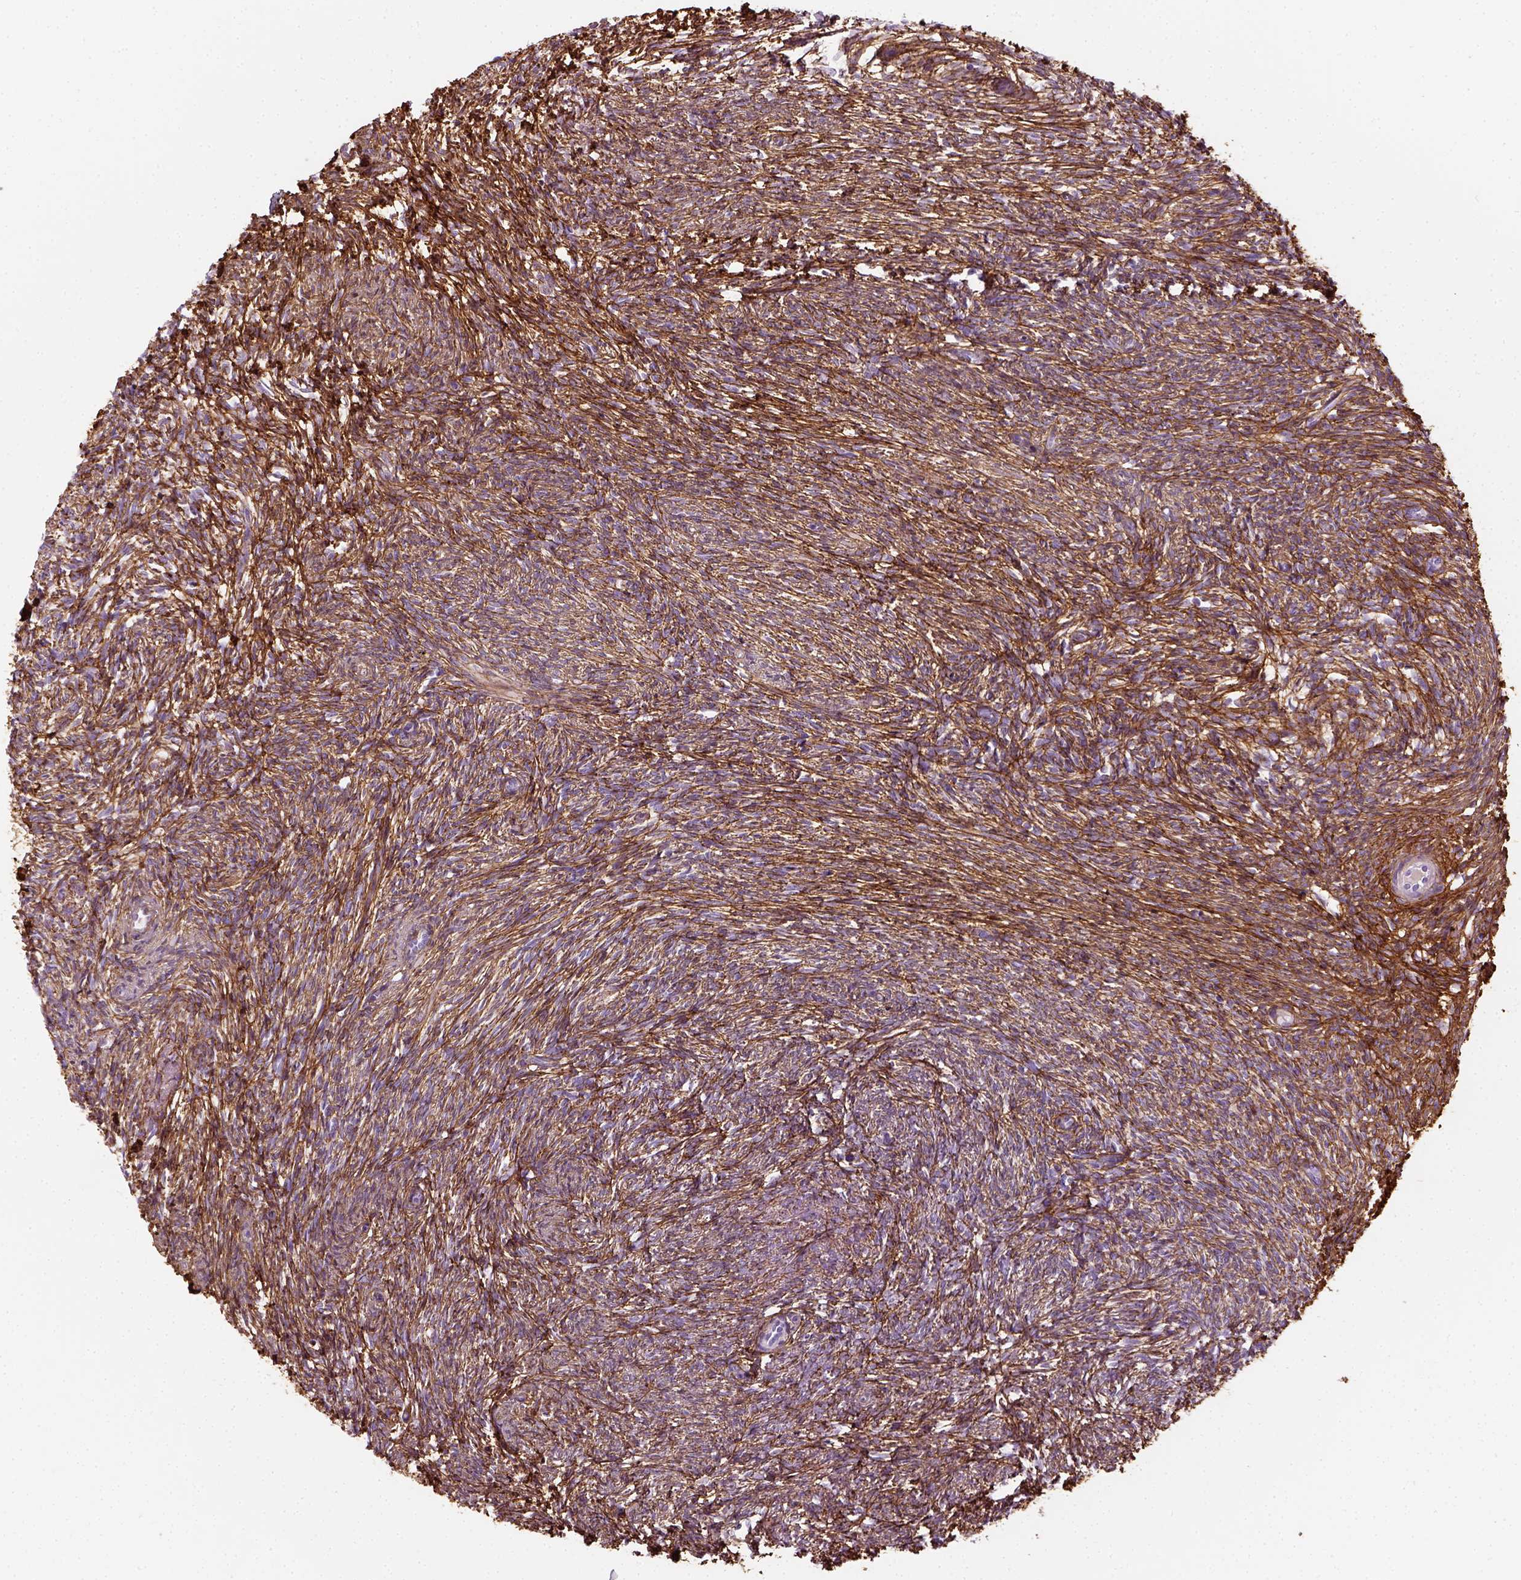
{"staining": {"intensity": "negative", "quantity": "none", "location": "none"}, "tissue": "ovary", "cell_type": "Follicle cells", "image_type": "normal", "snomed": [{"axis": "morphology", "description": "Normal tissue, NOS"}, {"axis": "topography", "description": "Ovary"}], "caption": "Follicle cells show no significant expression in benign ovary.", "gene": "COL6A2", "patient": {"sex": "female", "age": 46}}